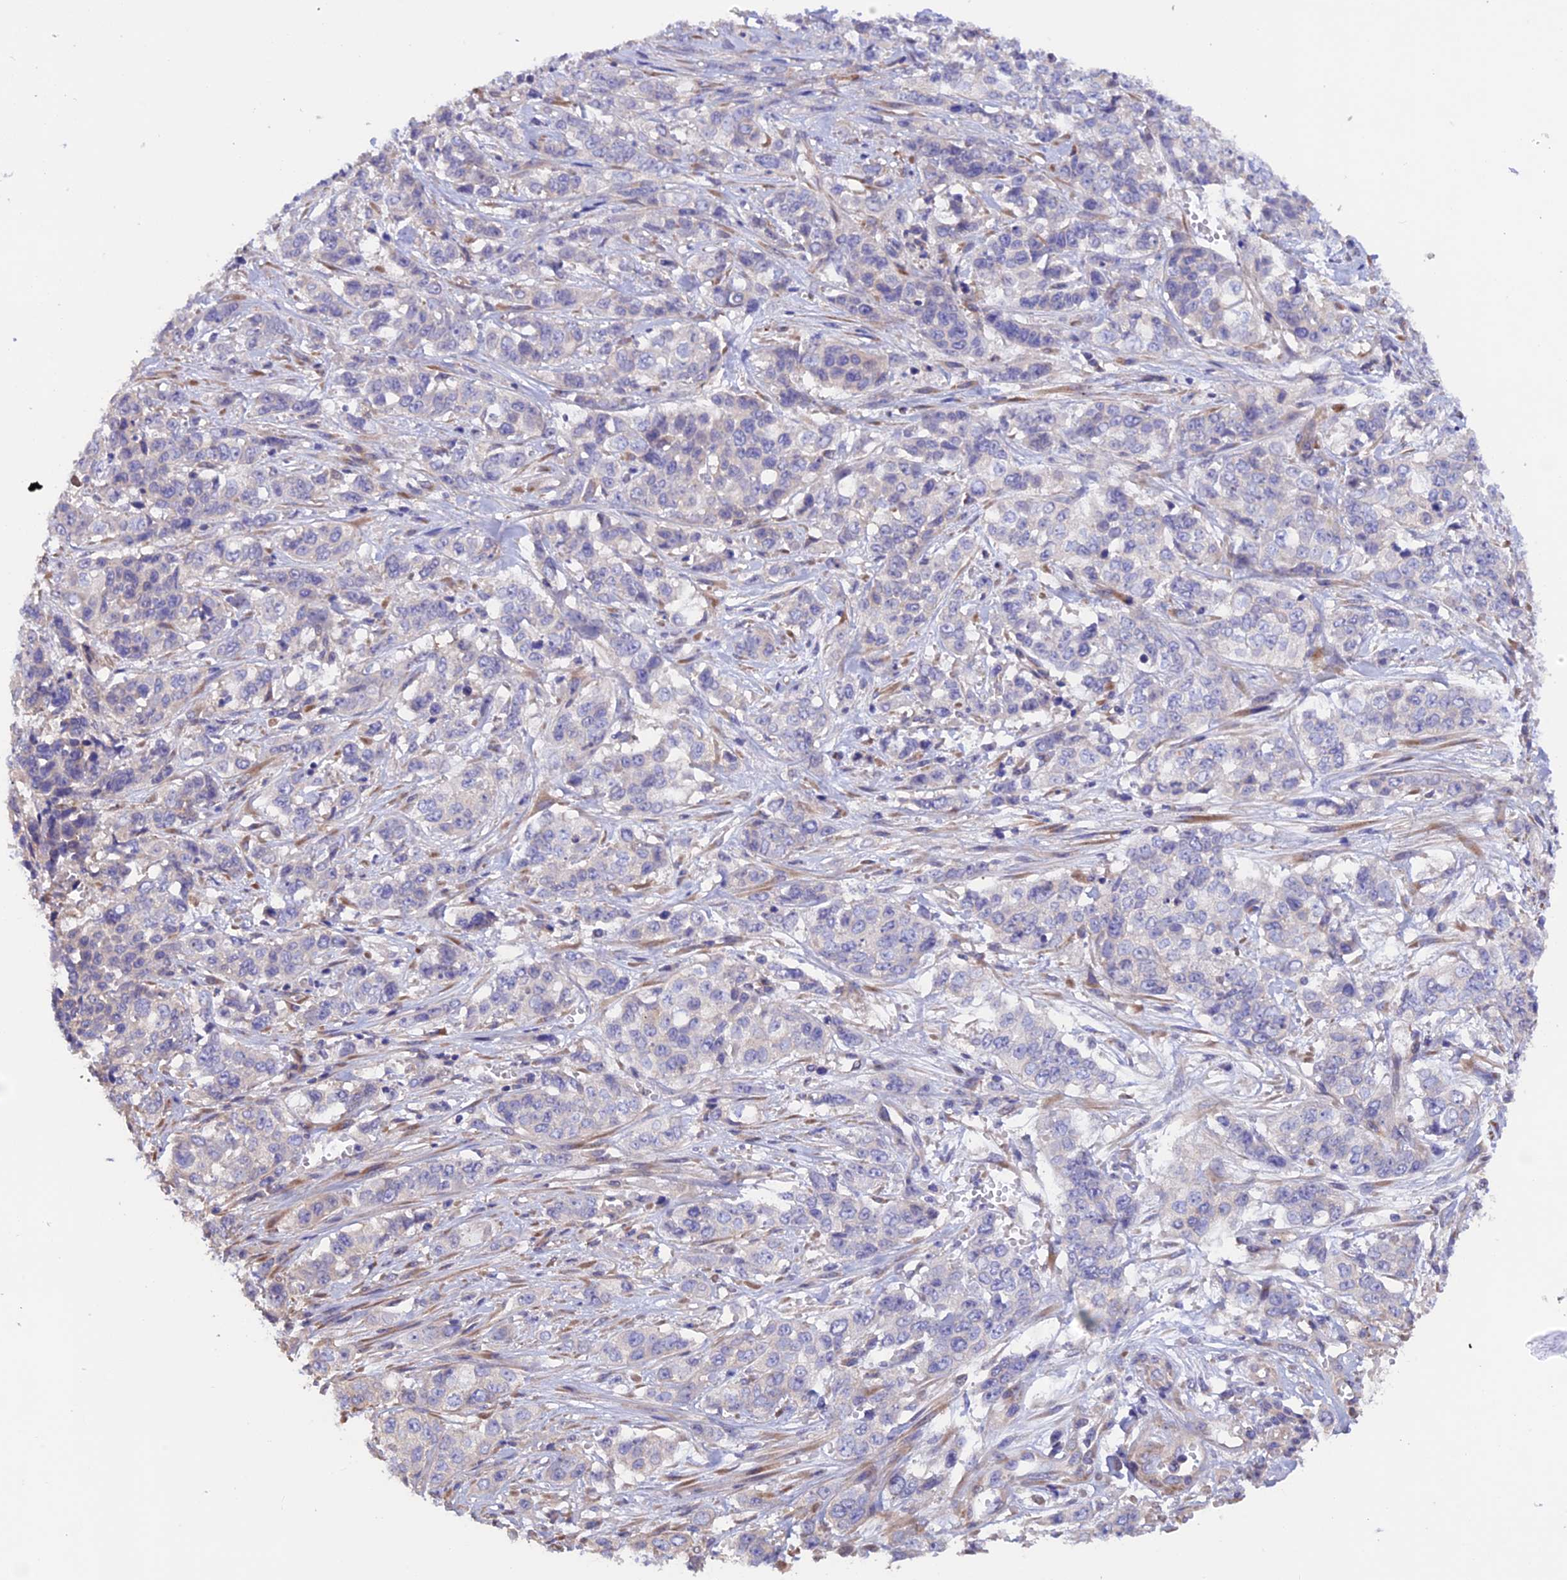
{"staining": {"intensity": "negative", "quantity": "none", "location": "none"}, "tissue": "stomach cancer", "cell_type": "Tumor cells", "image_type": "cancer", "snomed": [{"axis": "morphology", "description": "Adenocarcinoma, NOS"}, {"axis": "topography", "description": "Stomach, upper"}], "caption": "Micrograph shows no protein staining in tumor cells of stomach adenocarcinoma tissue. Brightfield microscopy of immunohistochemistry stained with DAB (brown) and hematoxylin (blue), captured at high magnification.", "gene": "HYCC1", "patient": {"sex": "male", "age": 62}}